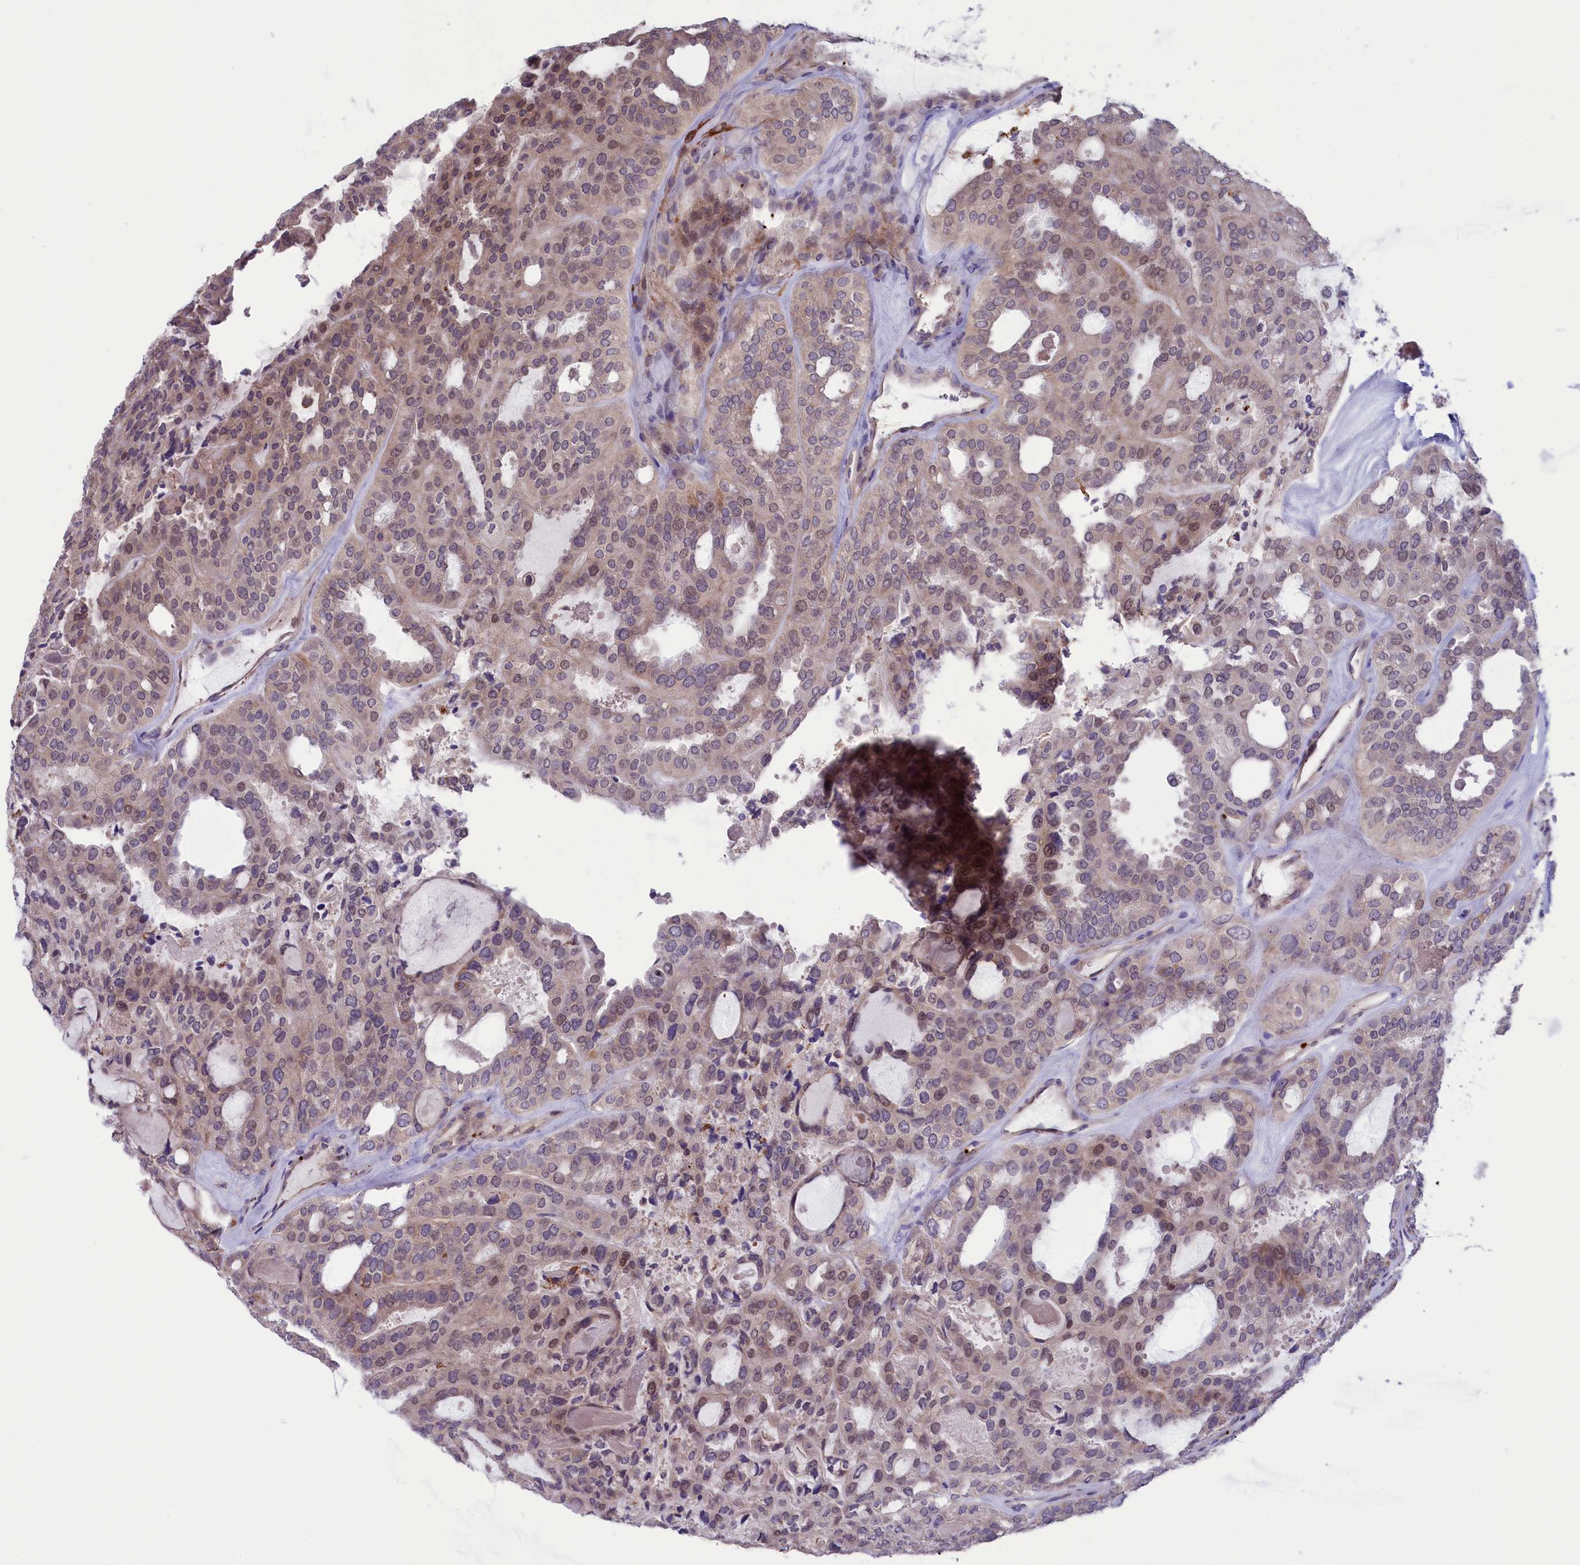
{"staining": {"intensity": "weak", "quantity": ">75%", "location": "cytoplasmic/membranous"}, "tissue": "thyroid cancer", "cell_type": "Tumor cells", "image_type": "cancer", "snomed": [{"axis": "morphology", "description": "Follicular adenoma carcinoma, NOS"}, {"axis": "topography", "description": "Thyroid gland"}], "caption": "This micrograph reveals thyroid cancer (follicular adenoma carcinoma) stained with immunohistochemistry (IHC) to label a protein in brown. The cytoplasmic/membranous of tumor cells show weak positivity for the protein. Nuclei are counter-stained blue.", "gene": "HEATR3", "patient": {"sex": "male", "age": 75}}